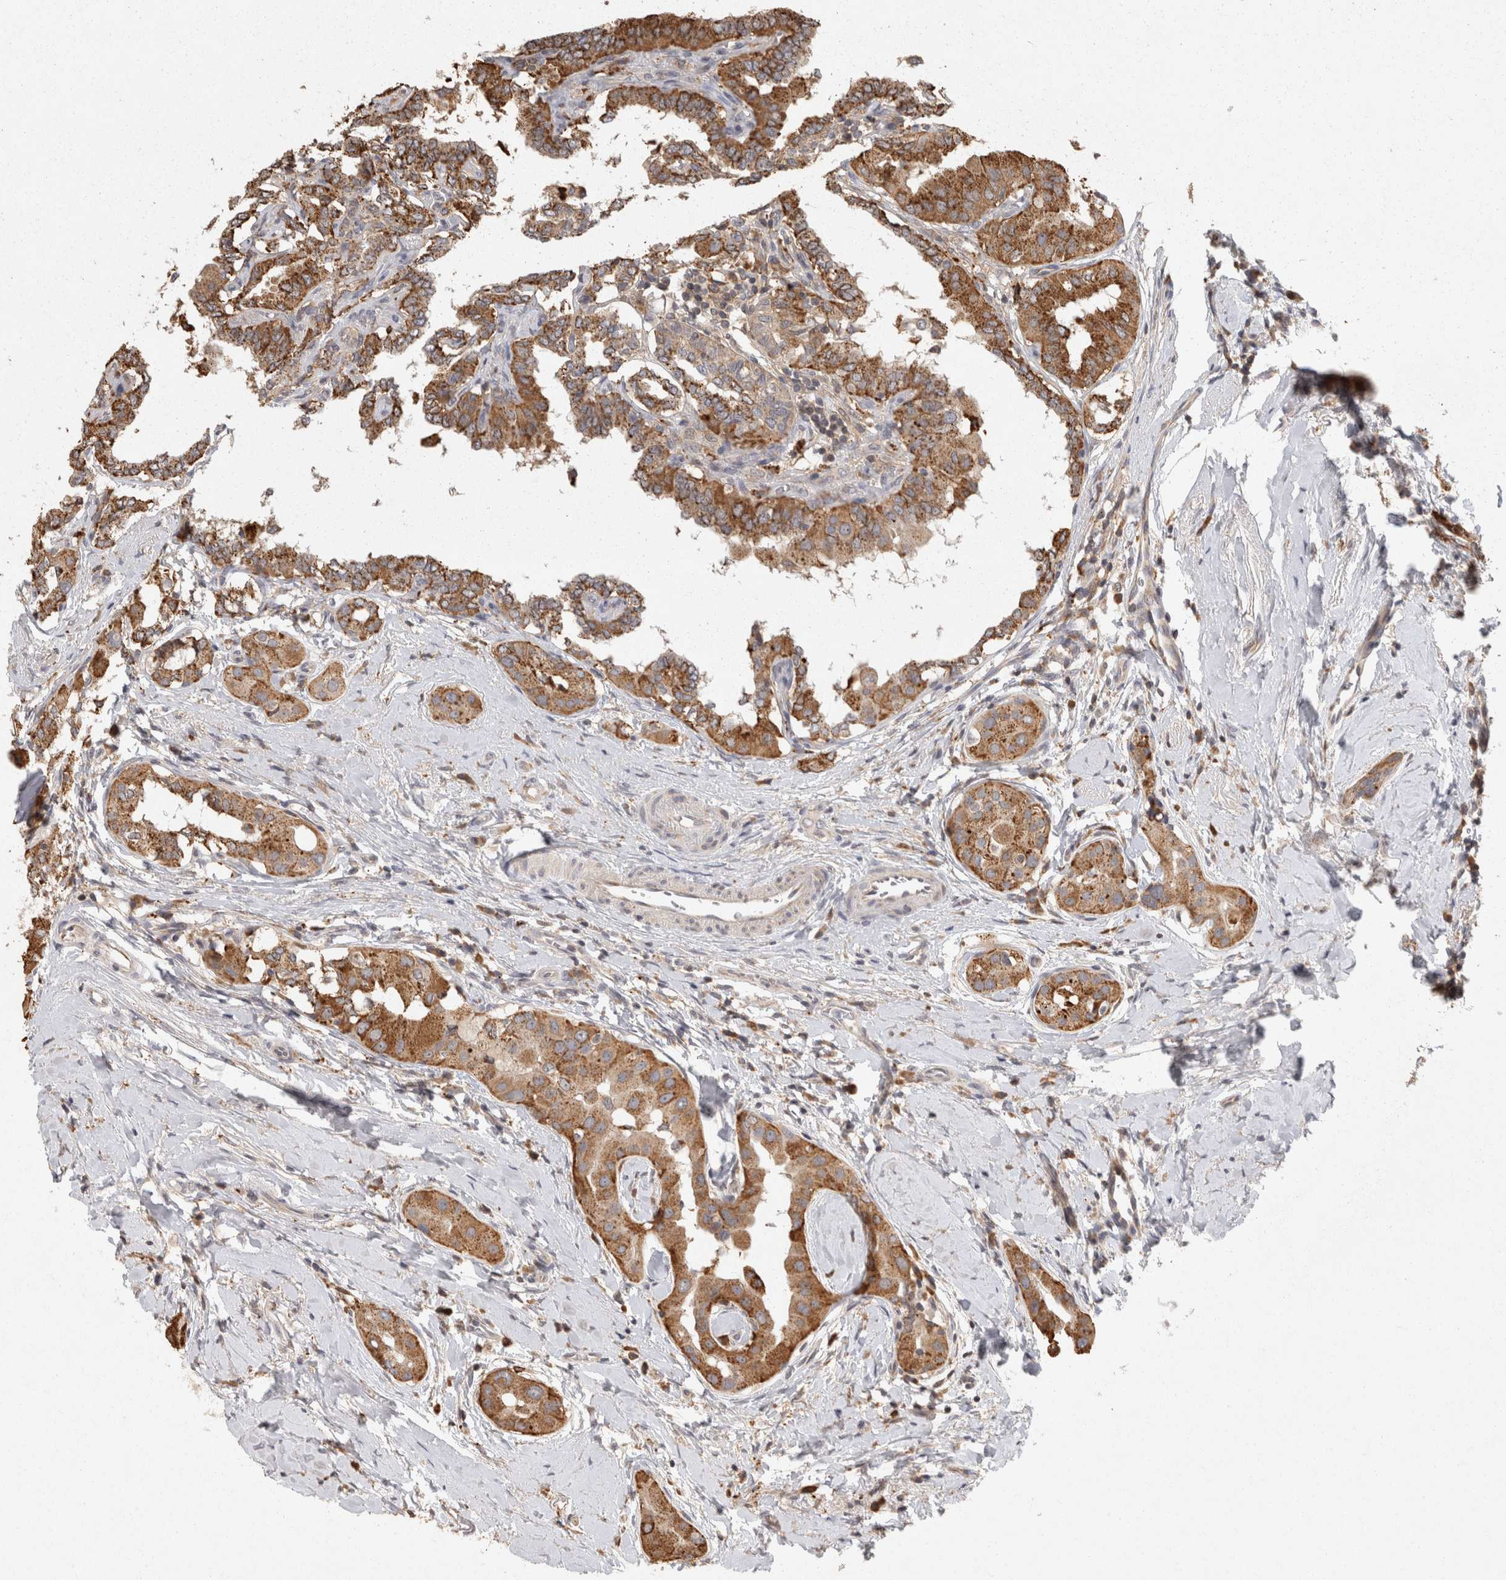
{"staining": {"intensity": "moderate", "quantity": ">75%", "location": "cytoplasmic/membranous"}, "tissue": "thyroid cancer", "cell_type": "Tumor cells", "image_type": "cancer", "snomed": [{"axis": "morphology", "description": "Papillary adenocarcinoma, NOS"}, {"axis": "topography", "description": "Thyroid gland"}], "caption": "Immunohistochemistry of human thyroid papillary adenocarcinoma exhibits medium levels of moderate cytoplasmic/membranous expression in approximately >75% of tumor cells.", "gene": "ACAT2", "patient": {"sex": "male", "age": 33}}